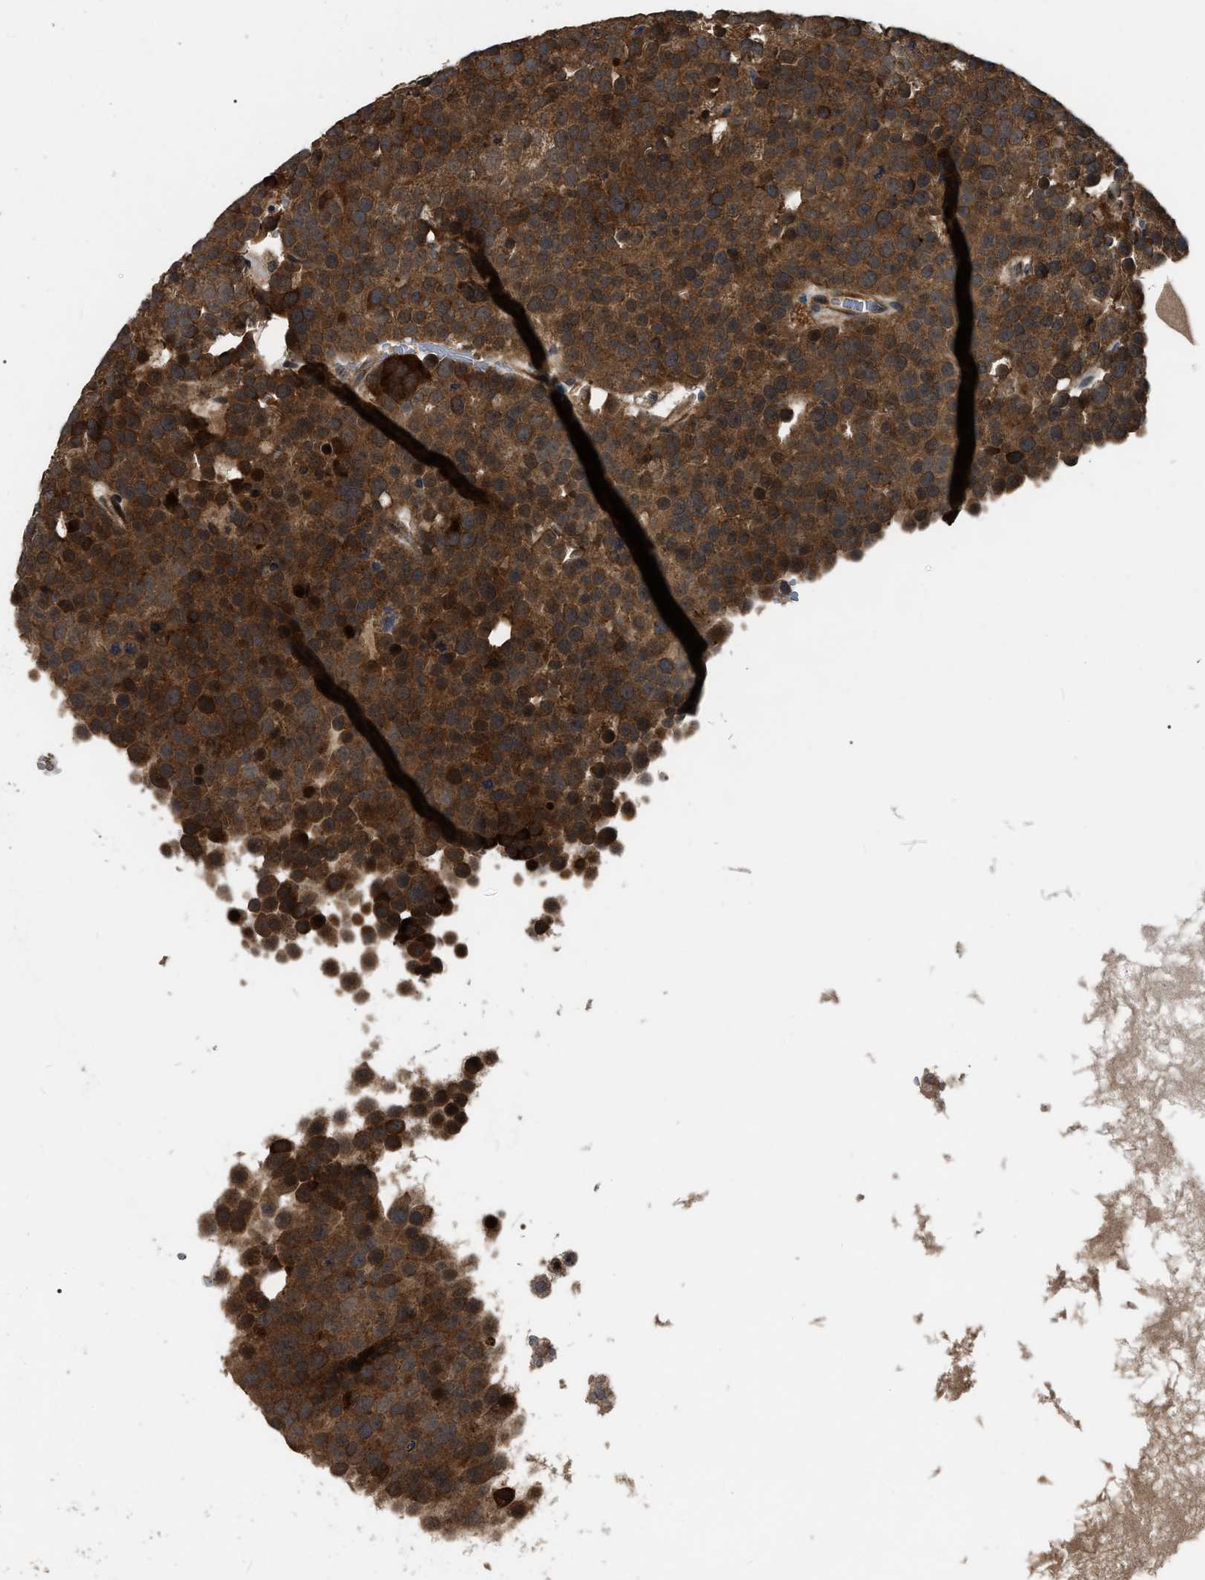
{"staining": {"intensity": "strong", "quantity": ">75%", "location": "cytoplasmic/membranous"}, "tissue": "testis cancer", "cell_type": "Tumor cells", "image_type": "cancer", "snomed": [{"axis": "morphology", "description": "Seminoma, NOS"}, {"axis": "topography", "description": "Testis"}], "caption": "A high-resolution image shows immunohistochemistry (IHC) staining of testis seminoma, which displays strong cytoplasmic/membranous positivity in approximately >75% of tumor cells.", "gene": "PPWD1", "patient": {"sex": "male", "age": 71}}